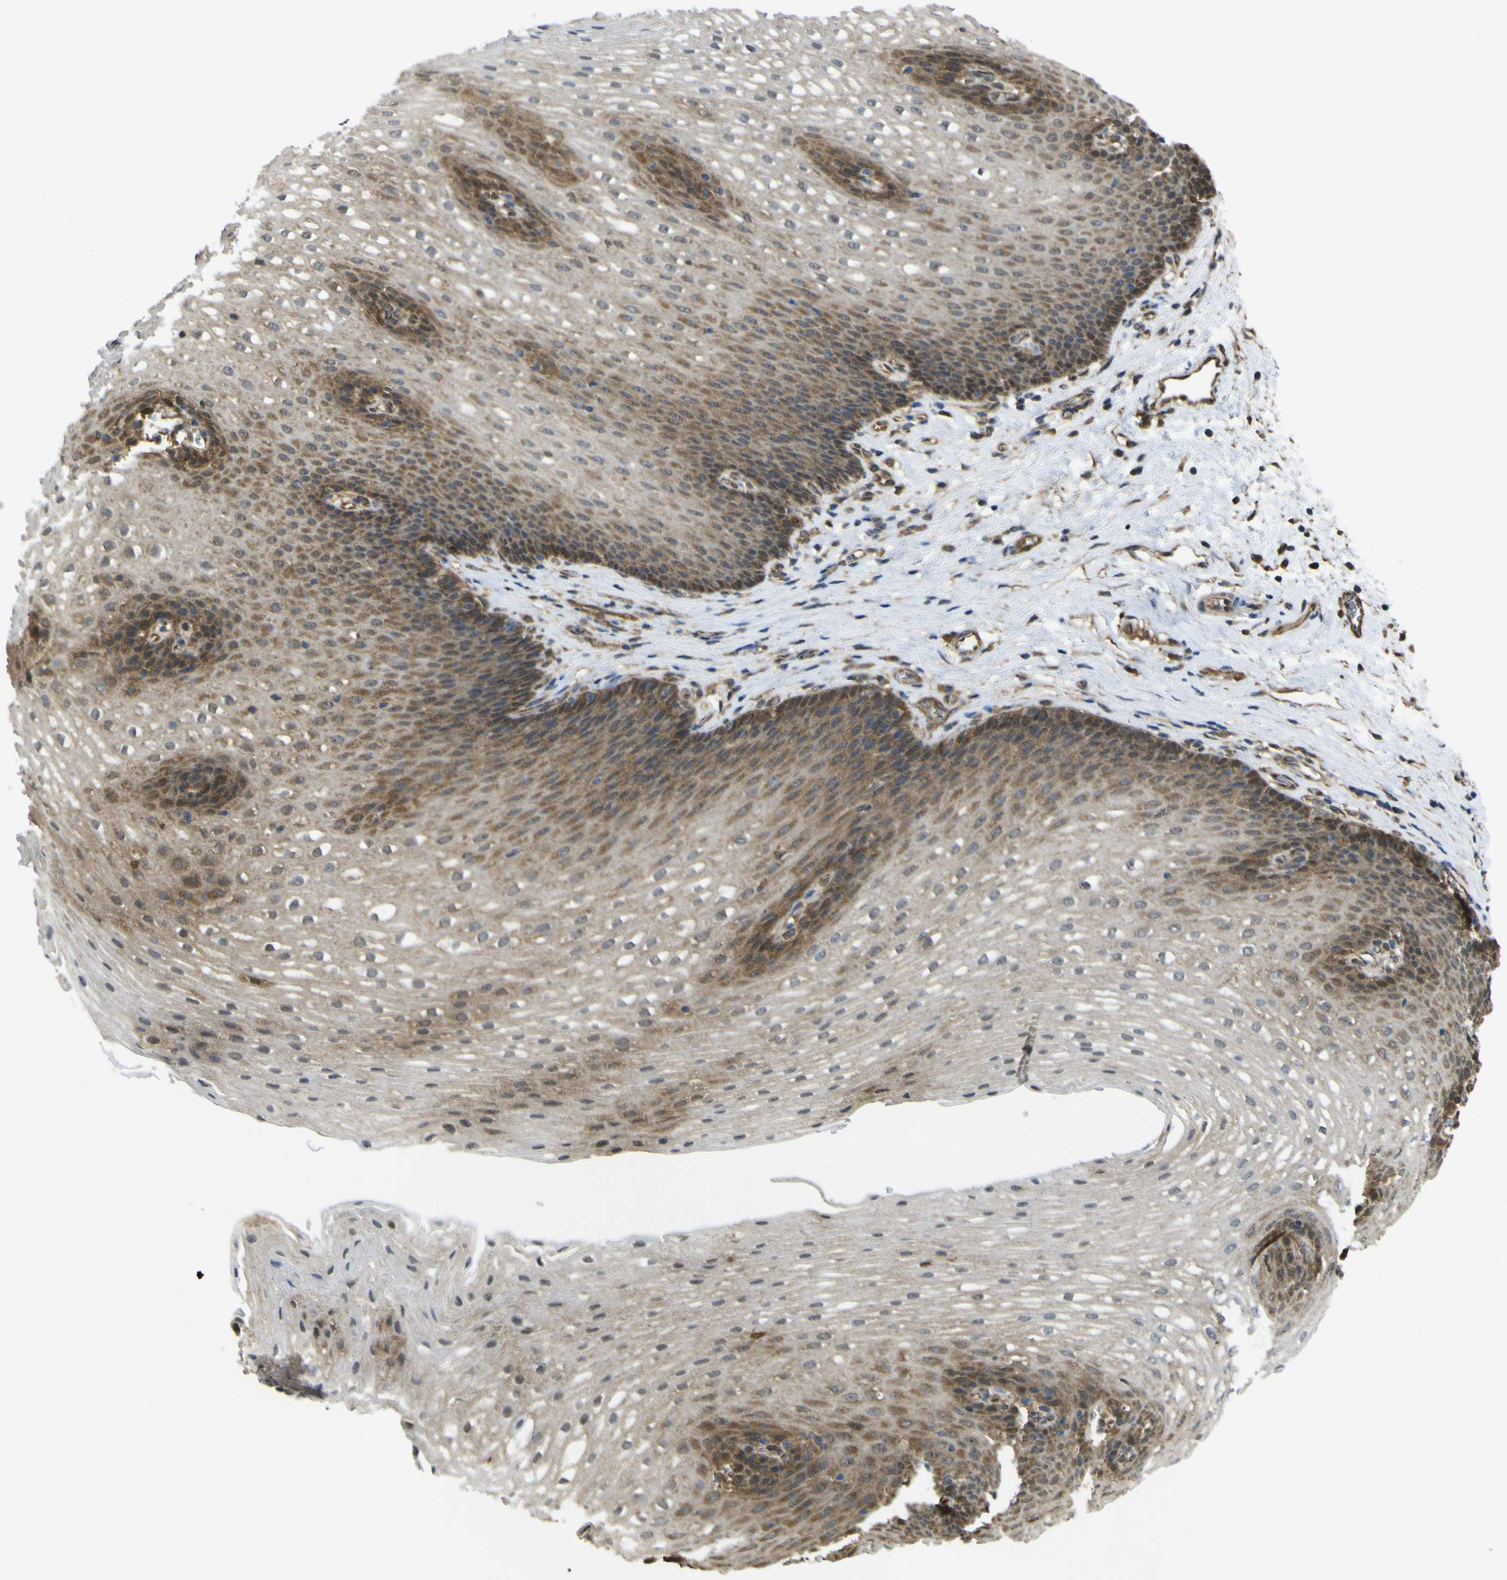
{"staining": {"intensity": "moderate", "quantity": "25%-75%", "location": "cytoplasmic/membranous,nuclear"}, "tissue": "esophagus", "cell_type": "Squamous epithelial cells", "image_type": "normal", "snomed": [{"axis": "morphology", "description": "Normal tissue, NOS"}, {"axis": "topography", "description": "Esophagus"}], "caption": "The micrograph demonstrates staining of unremarkable esophagus, revealing moderate cytoplasmic/membranous,nuclear protein staining (brown color) within squamous epithelial cells. The protein of interest is stained brown, and the nuclei are stained in blue (DAB IHC with brightfield microscopy, high magnification).", "gene": "YWHAG", "patient": {"sex": "male", "age": 48}}